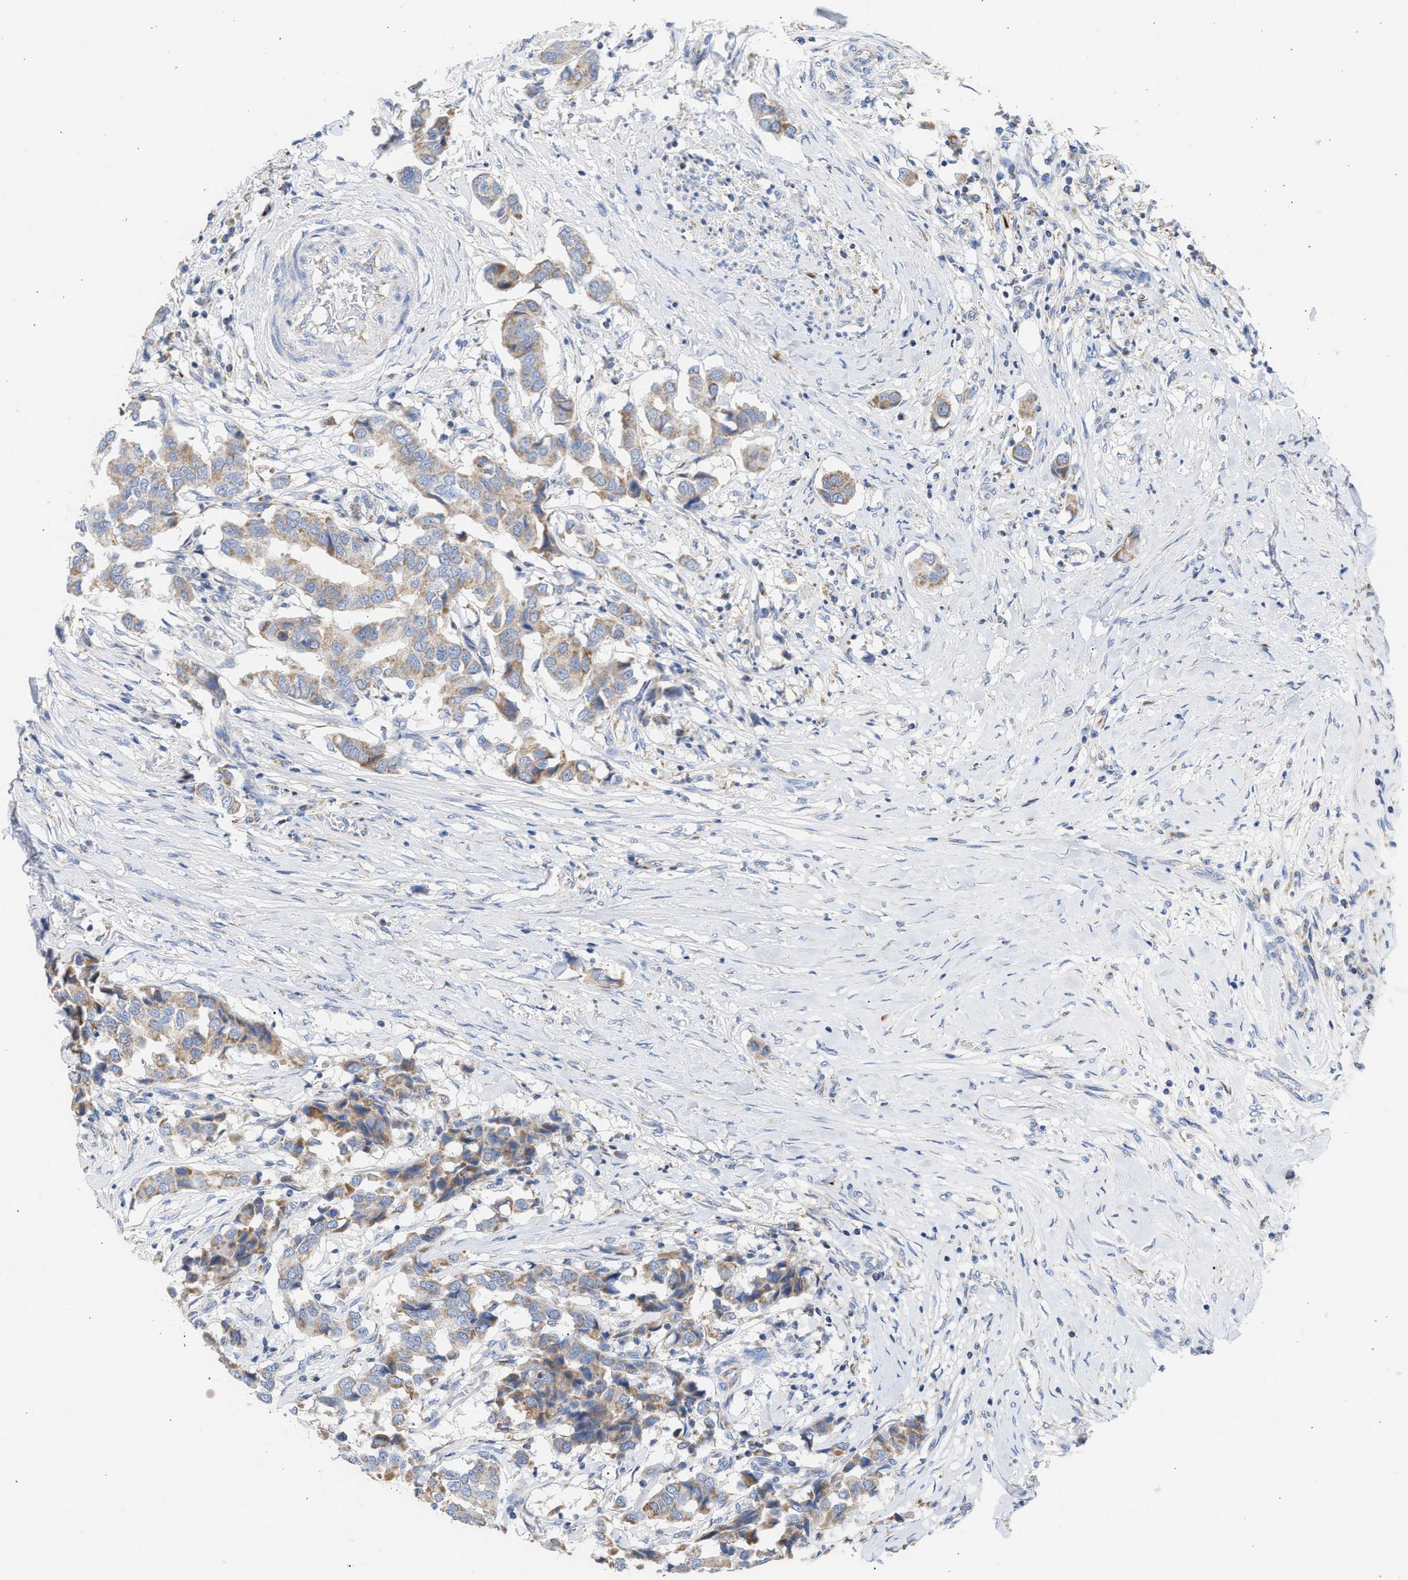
{"staining": {"intensity": "weak", "quantity": ">75%", "location": "cytoplasmic/membranous"}, "tissue": "breast cancer", "cell_type": "Tumor cells", "image_type": "cancer", "snomed": [{"axis": "morphology", "description": "Duct carcinoma"}, {"axis": "topography", "description": "Breast"}], "caption": "IHC staining of breast infiltrating ductal carcinoma, which displays low levels of weak cytoplasmic/membranous positivity in about >75% of tumor cells indicating weak cytoplasmic/membranous protein positivity. The staining was performed using DAB (3,3'-diaminobenzidine) (brown) for protein detection and nuclei were counterstained in hematoxylin (blue).", "gene": "ACOT13", "patient": {"sex": "female", "age": 80}}